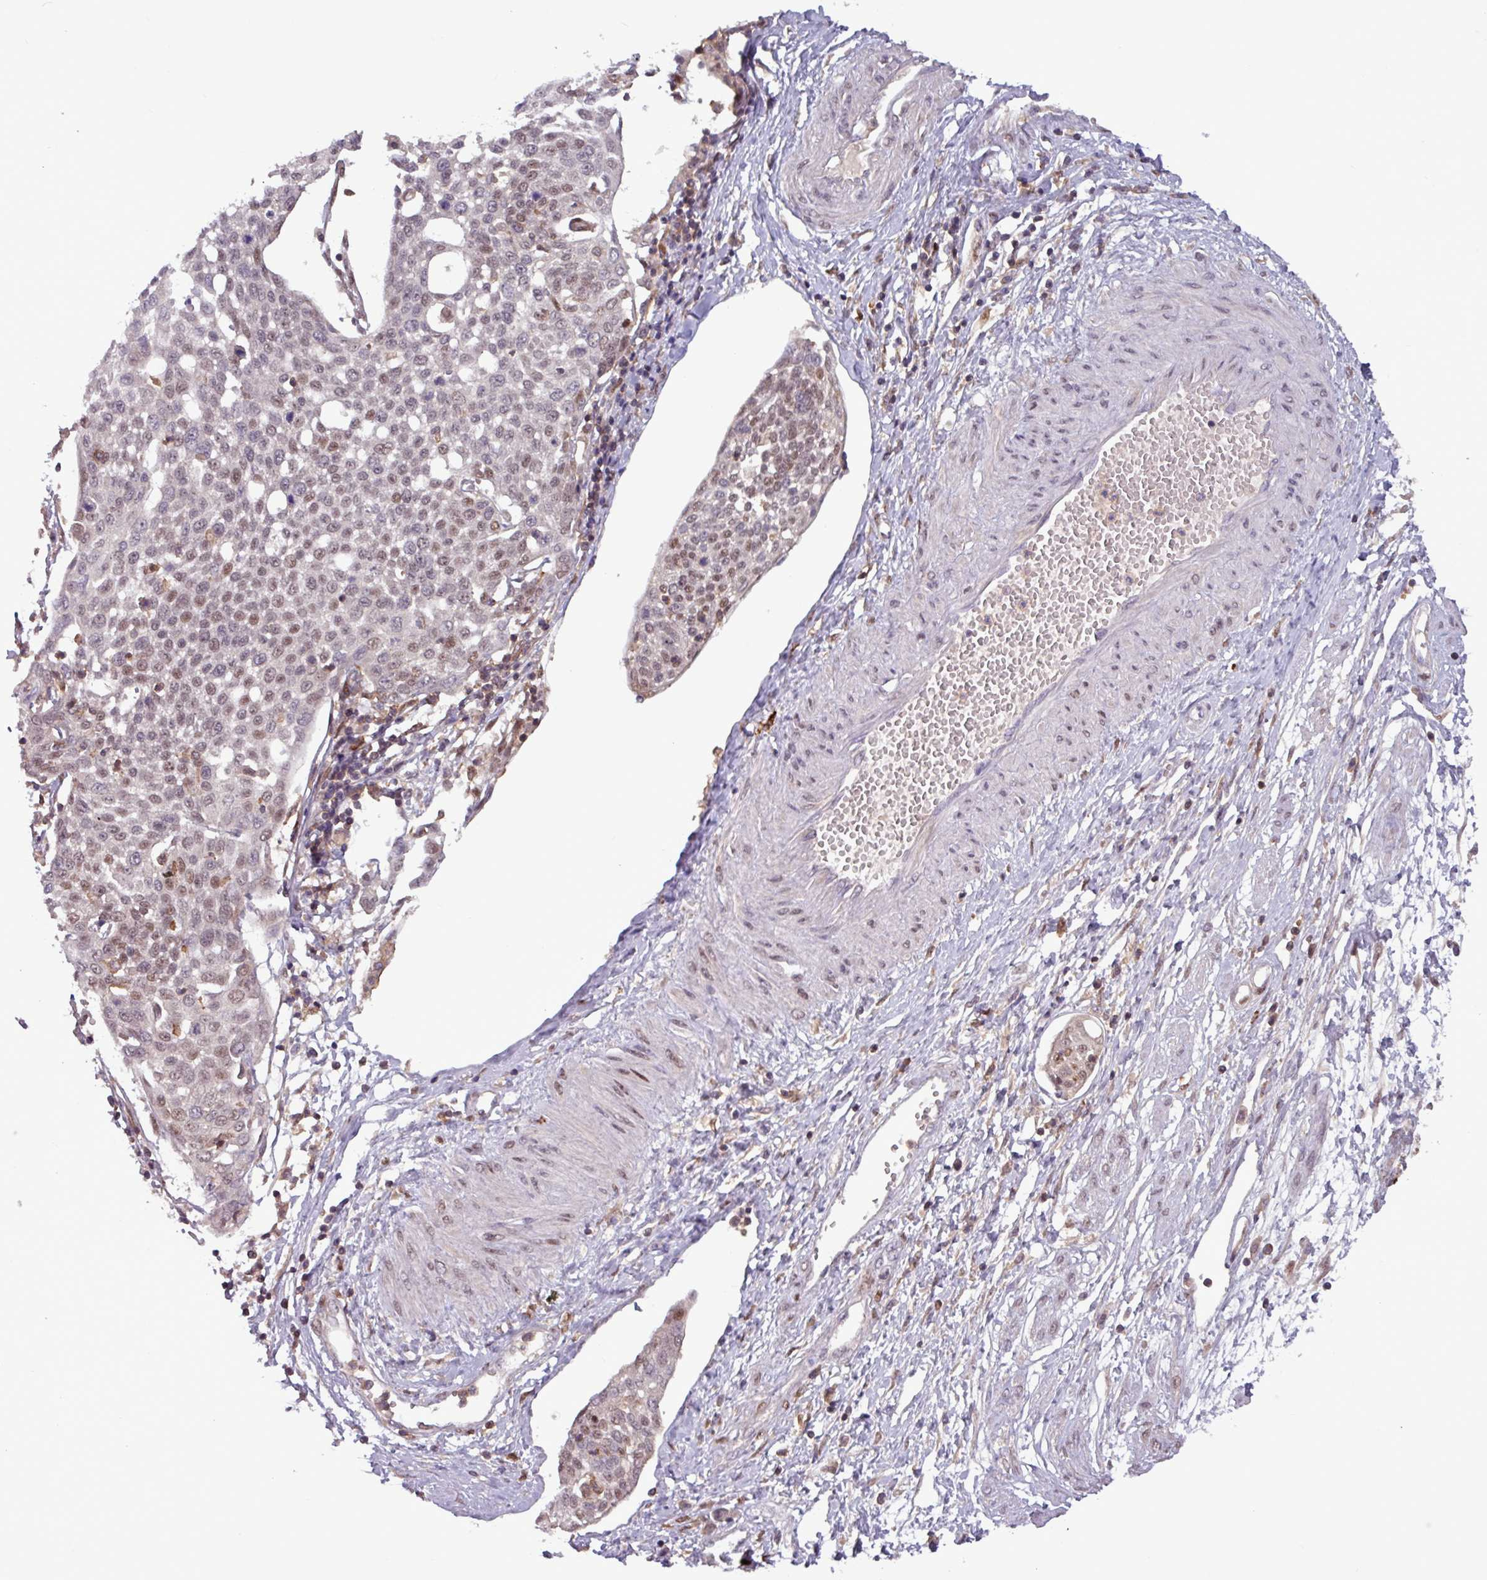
{"staining": {"intensity": "moderate", "quantity": ">75%", "location": "nuclear"}, "tissue": "cervical cancer", "cell_type": "Tumor cells", "image_type": "cancer", "snomed": [{"axis": "morphology", "description": "Squamous cell carcinoma, NOS"}, {"axis": "topography", "description": "Cervix"}], "caption": "Protein staining by immunohistochemistry displays moderate nuclear staining in approximately >75% of tumor cells in cervical cancer (squamous cell carcinoma). The staining was performed using DAB (3,3'-diaminobenzidine), with brown indicating positive protein expression. Nuclei are stained blue with hematoxylin.", "gene": "PRRX1", "patient": {"sex": "female", "age": 34}}